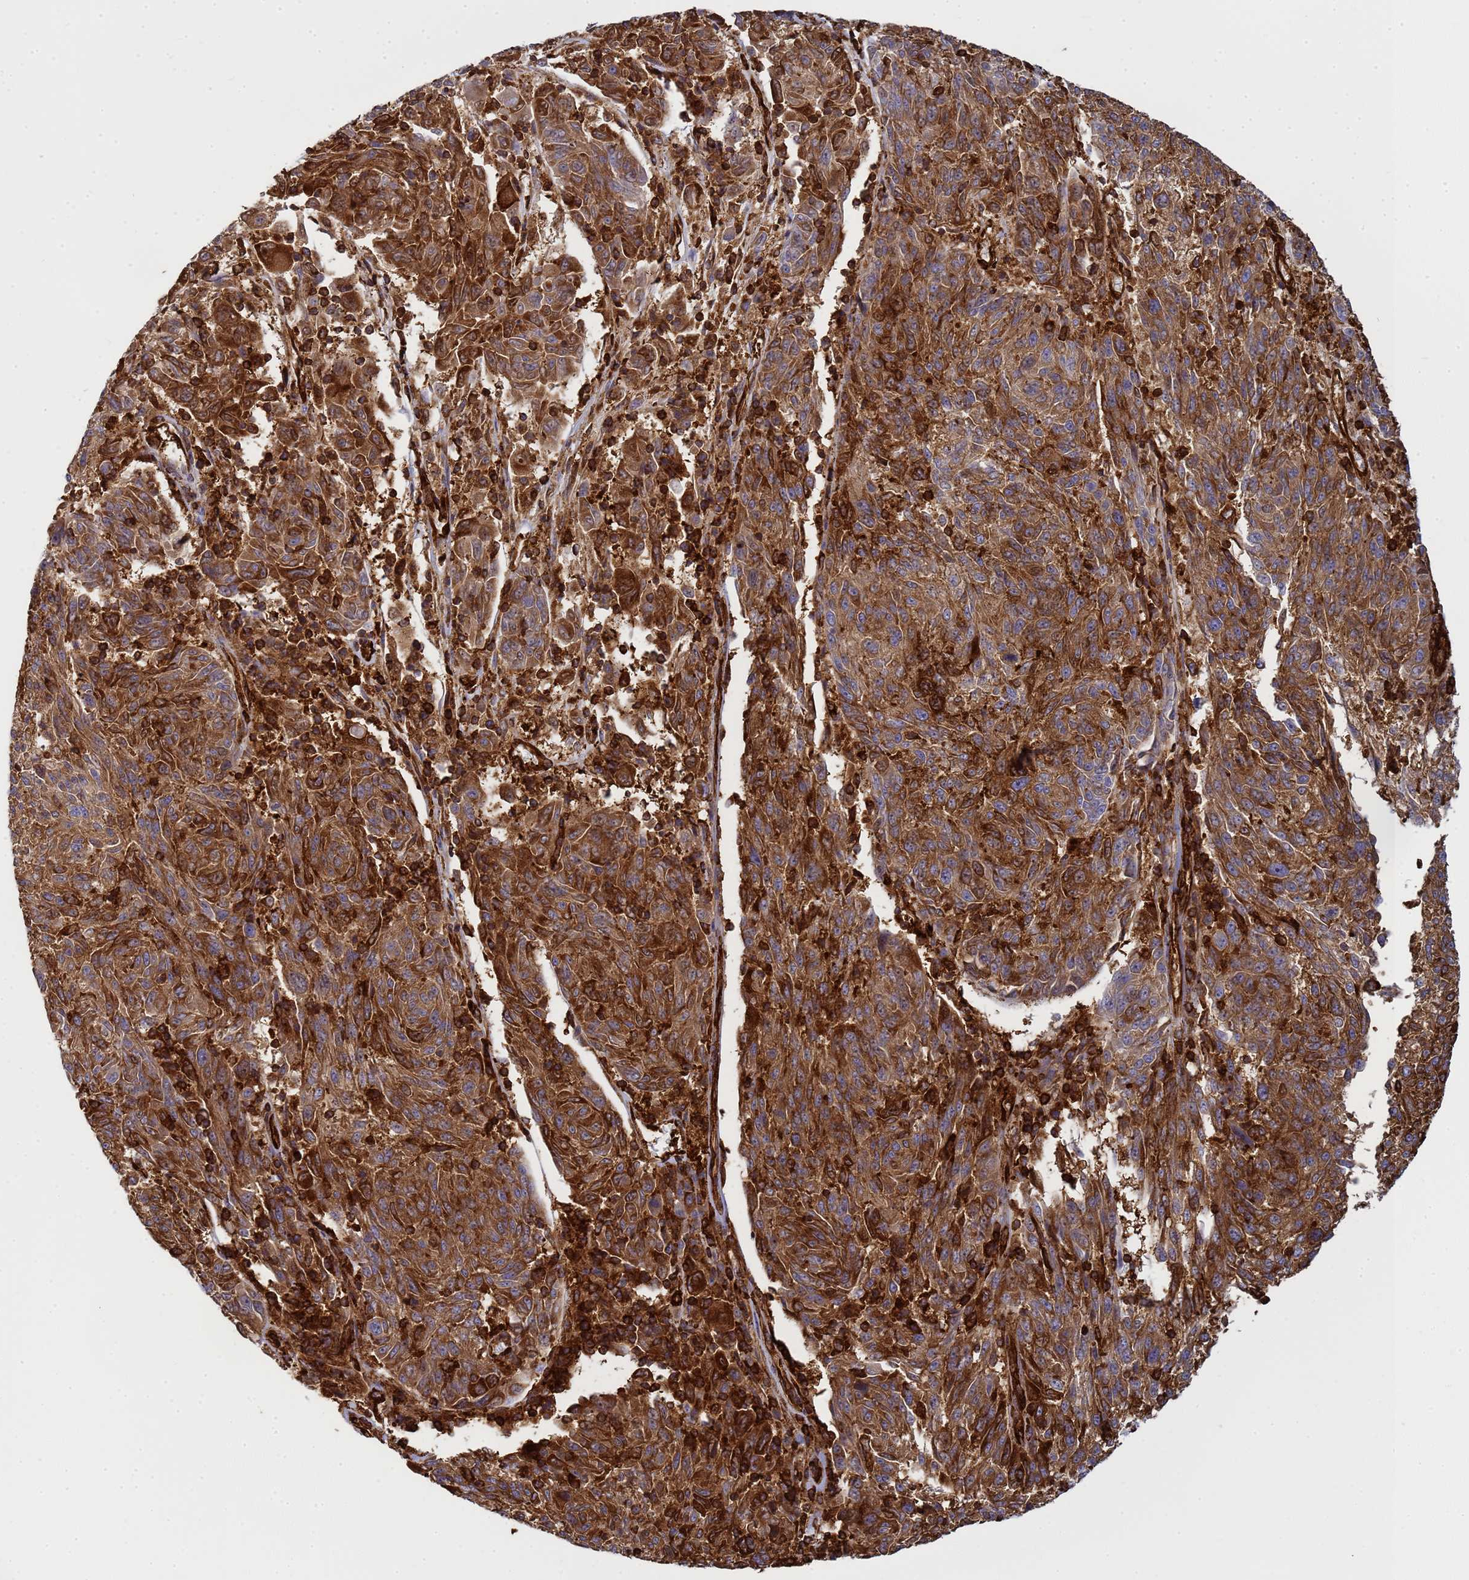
{"staining": {"intensity": "strong", "quantity": ">75%", "location": "cytoplasmic/membranous"}, "tissue": "melanoma", "cell_type": "Tumor cells", "image_type": "cancer", "snomed": [{"axis": "morphology", "description": "Malignant melanoma, NOS"}, {"axis": "topography", "description": "Skin"}], "caption": "IHC (DAB) staining of melanoma displays strong cytoplasmic/membranous protein expression in approximately >75% of tumor cells. The protein is stained brown, and the nuclei are stained in blue (DAB (3,3'-diaminobenzidine) IHC with brightfield microscopy, high magnification).", "gene": "ZBTB8OS", "patient": {"sex": "male", "age": 53}}